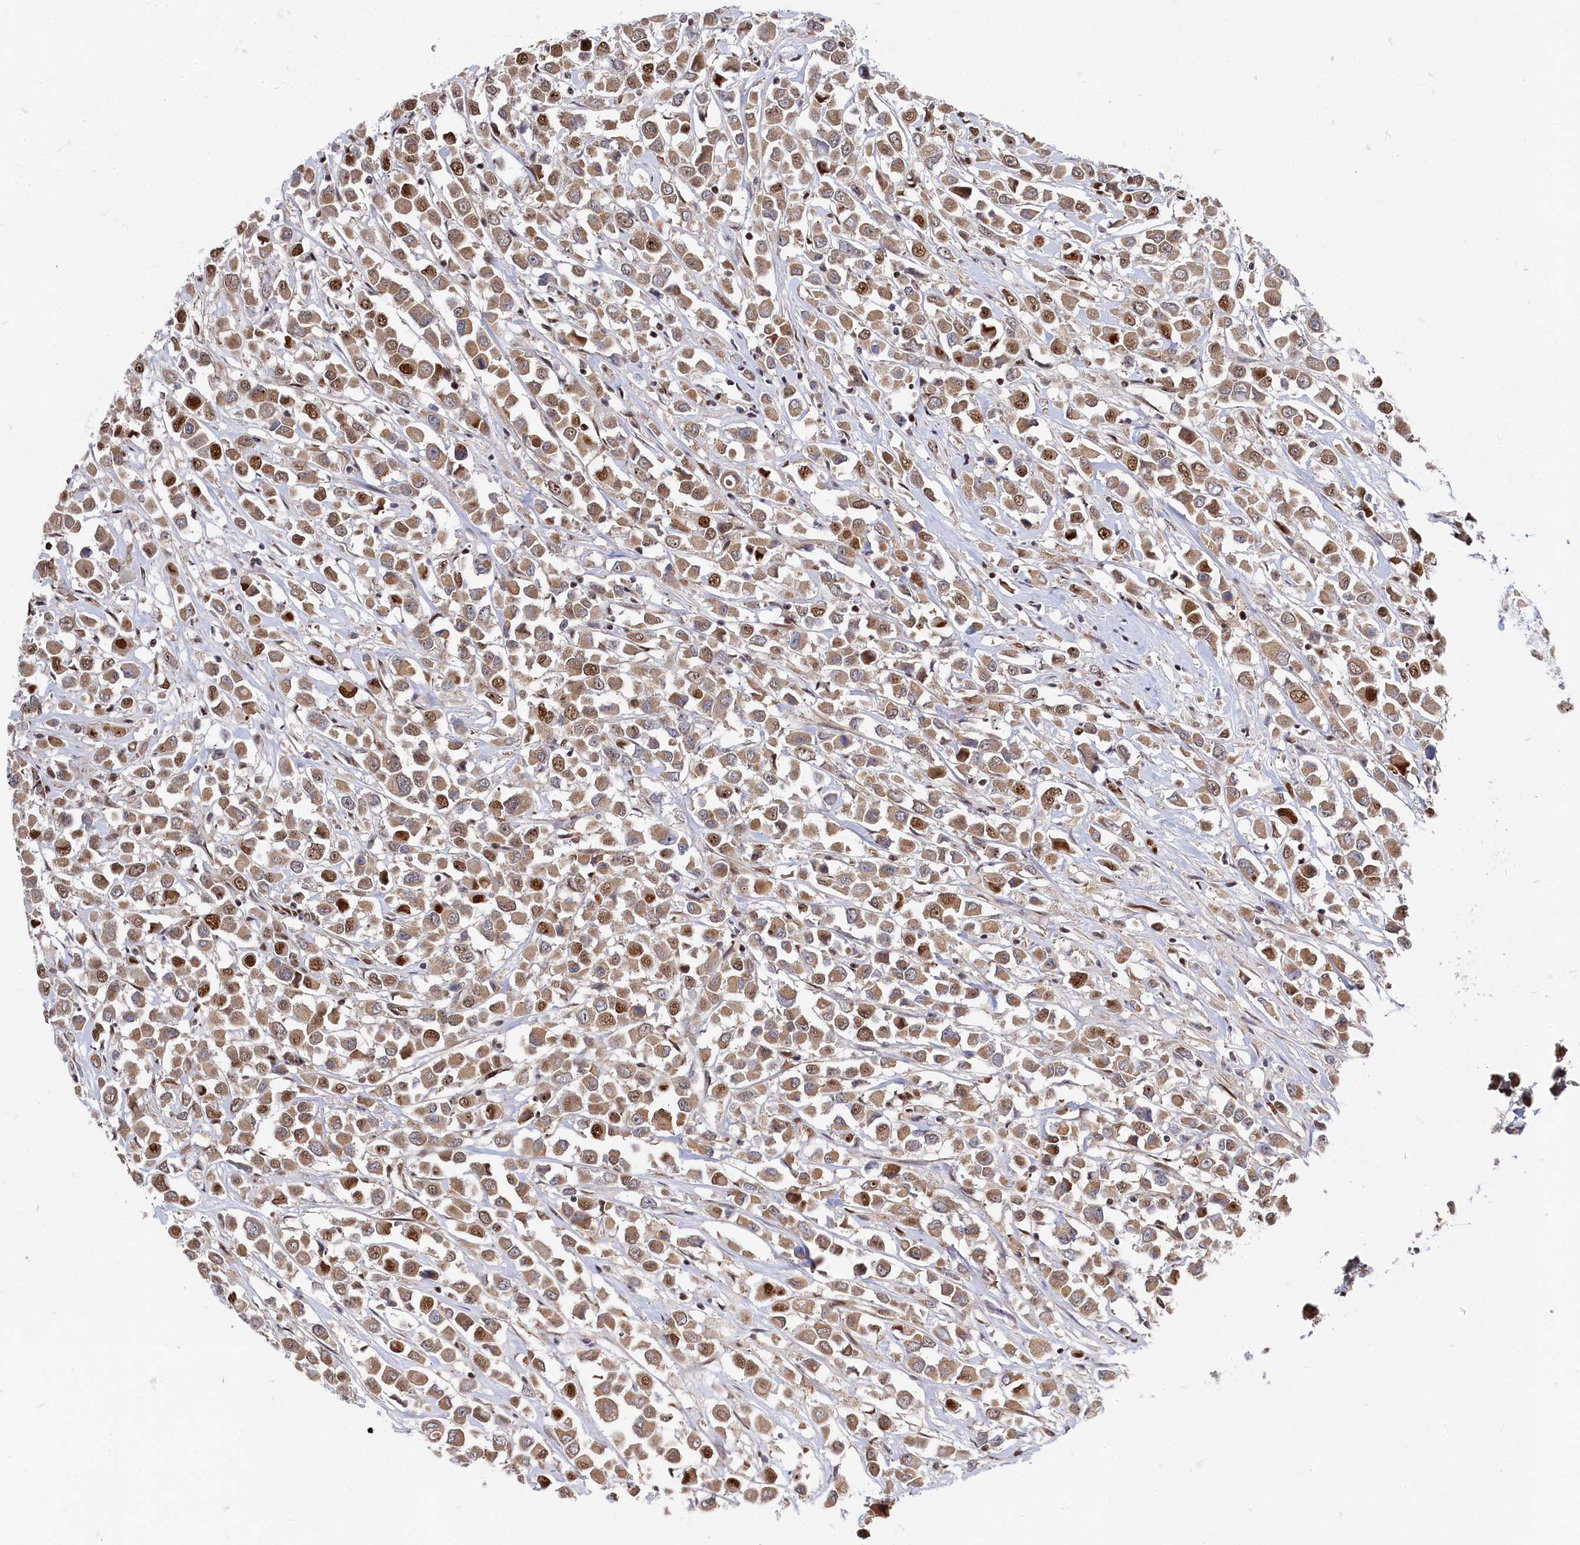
{"staining": {"intensity": "moderate", "quantity": ">75%", "location": "cytoplasmic/membranous,nuclear"}, "tissue": "breast cancer", "cell_type": "Tumor cells", "image_type": "cancer", "snomed": [{"axis": "morphology", "description": "Duct carcinoma"}, {"axis": "topography", "description": "Breast"}], "caption": "Breast cancer was stained to show a protein in brown. There is medium levels of moderate cytoplasmic/membranous and nuclear expression in approximately >75% of tumor cells. The staining was performed using DAB to visualize the protein expression in brown, while the nuclei were stained in blue with hematoxylin (Magnification: 20x).", "gene": "BUB3", "patient": {"sex": "female", "age": 61}}